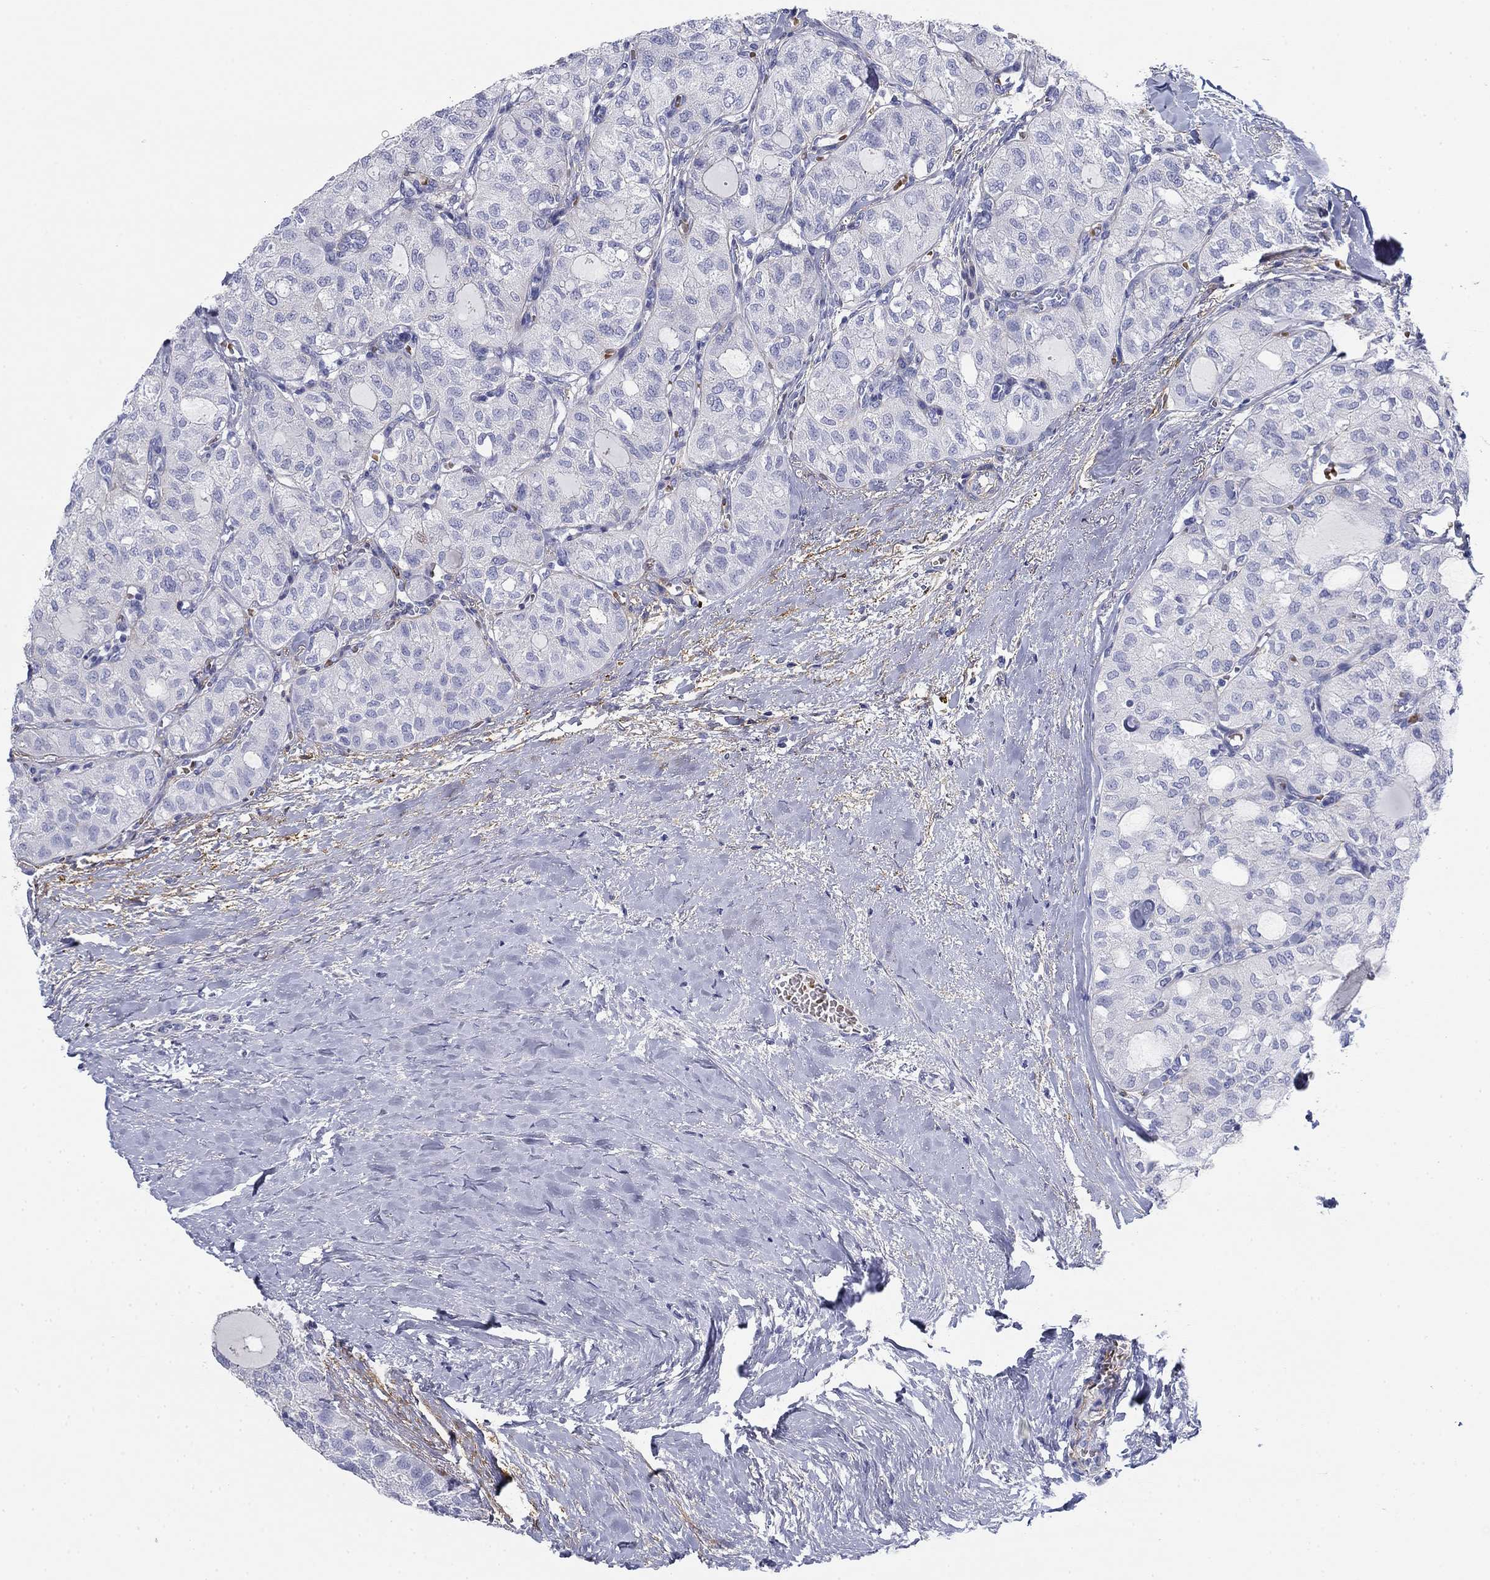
{"staining": {"intensity": "negative", "quantity": "none", "location": "none"}, "tissue": "thyroid cancer", "cell_type": "Tumor cells", "image_type": "cancer", "snomed": [{"axis": "morphology", "description": "Follicular adenoma carcinoma, NOS"}, {"axis": "topography", "description": "Thyroid gland"}], "caption": "Photomicrograph shows no protein expression in tumor cells of follicular adenoma carcinoma (thyroid) tissue.", "gene": "GPC1", "patient": {"sex": "male", "age": 75}}